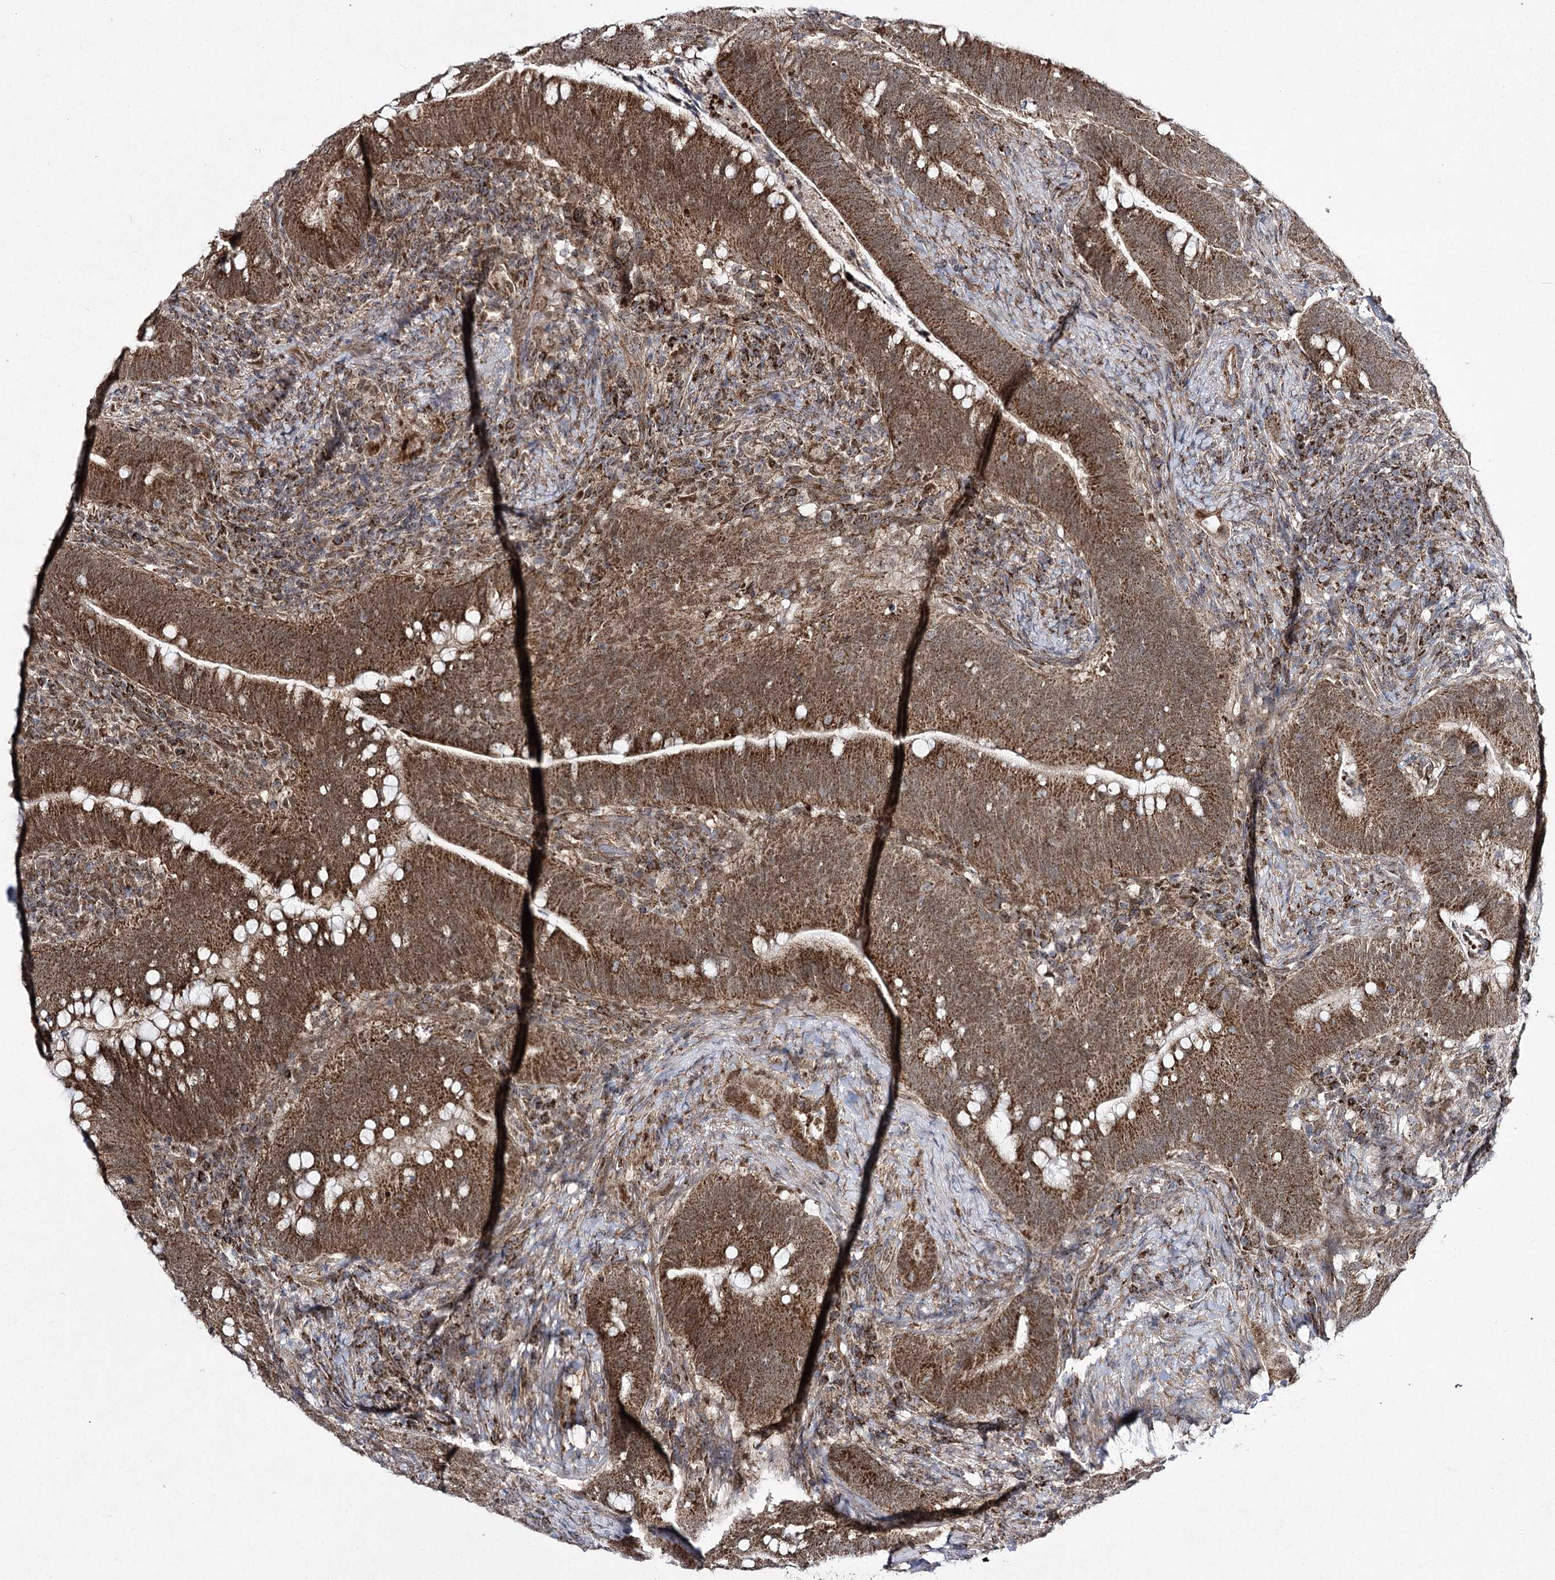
{"staining": {"intensity": "strong", "quantity": ">75%", "location": "cytoplasmic/membranous"}, "tissue": "colorectal cancer", "cell_type": "Tumor cells", "image_type": "cancer", "snomed": [{"axis": "morphology", "description": "Adenocarcinoma, NOS"}, {"axis": "topography", "description": "Colon"}], "caption": "Immunohistochemistry (IHC) micrograph of neoplastic tissue: human colorectal adenocarcinoma stained using IHC exhibits high levels of strong protein expression localized specifically in the cytoplasmic/membranous of tumor cells, appearing as a cytoplasmic/membranous brown color.", "gene": "SLC4A1AP", "patient": {"sex": "female", "age": 66}}